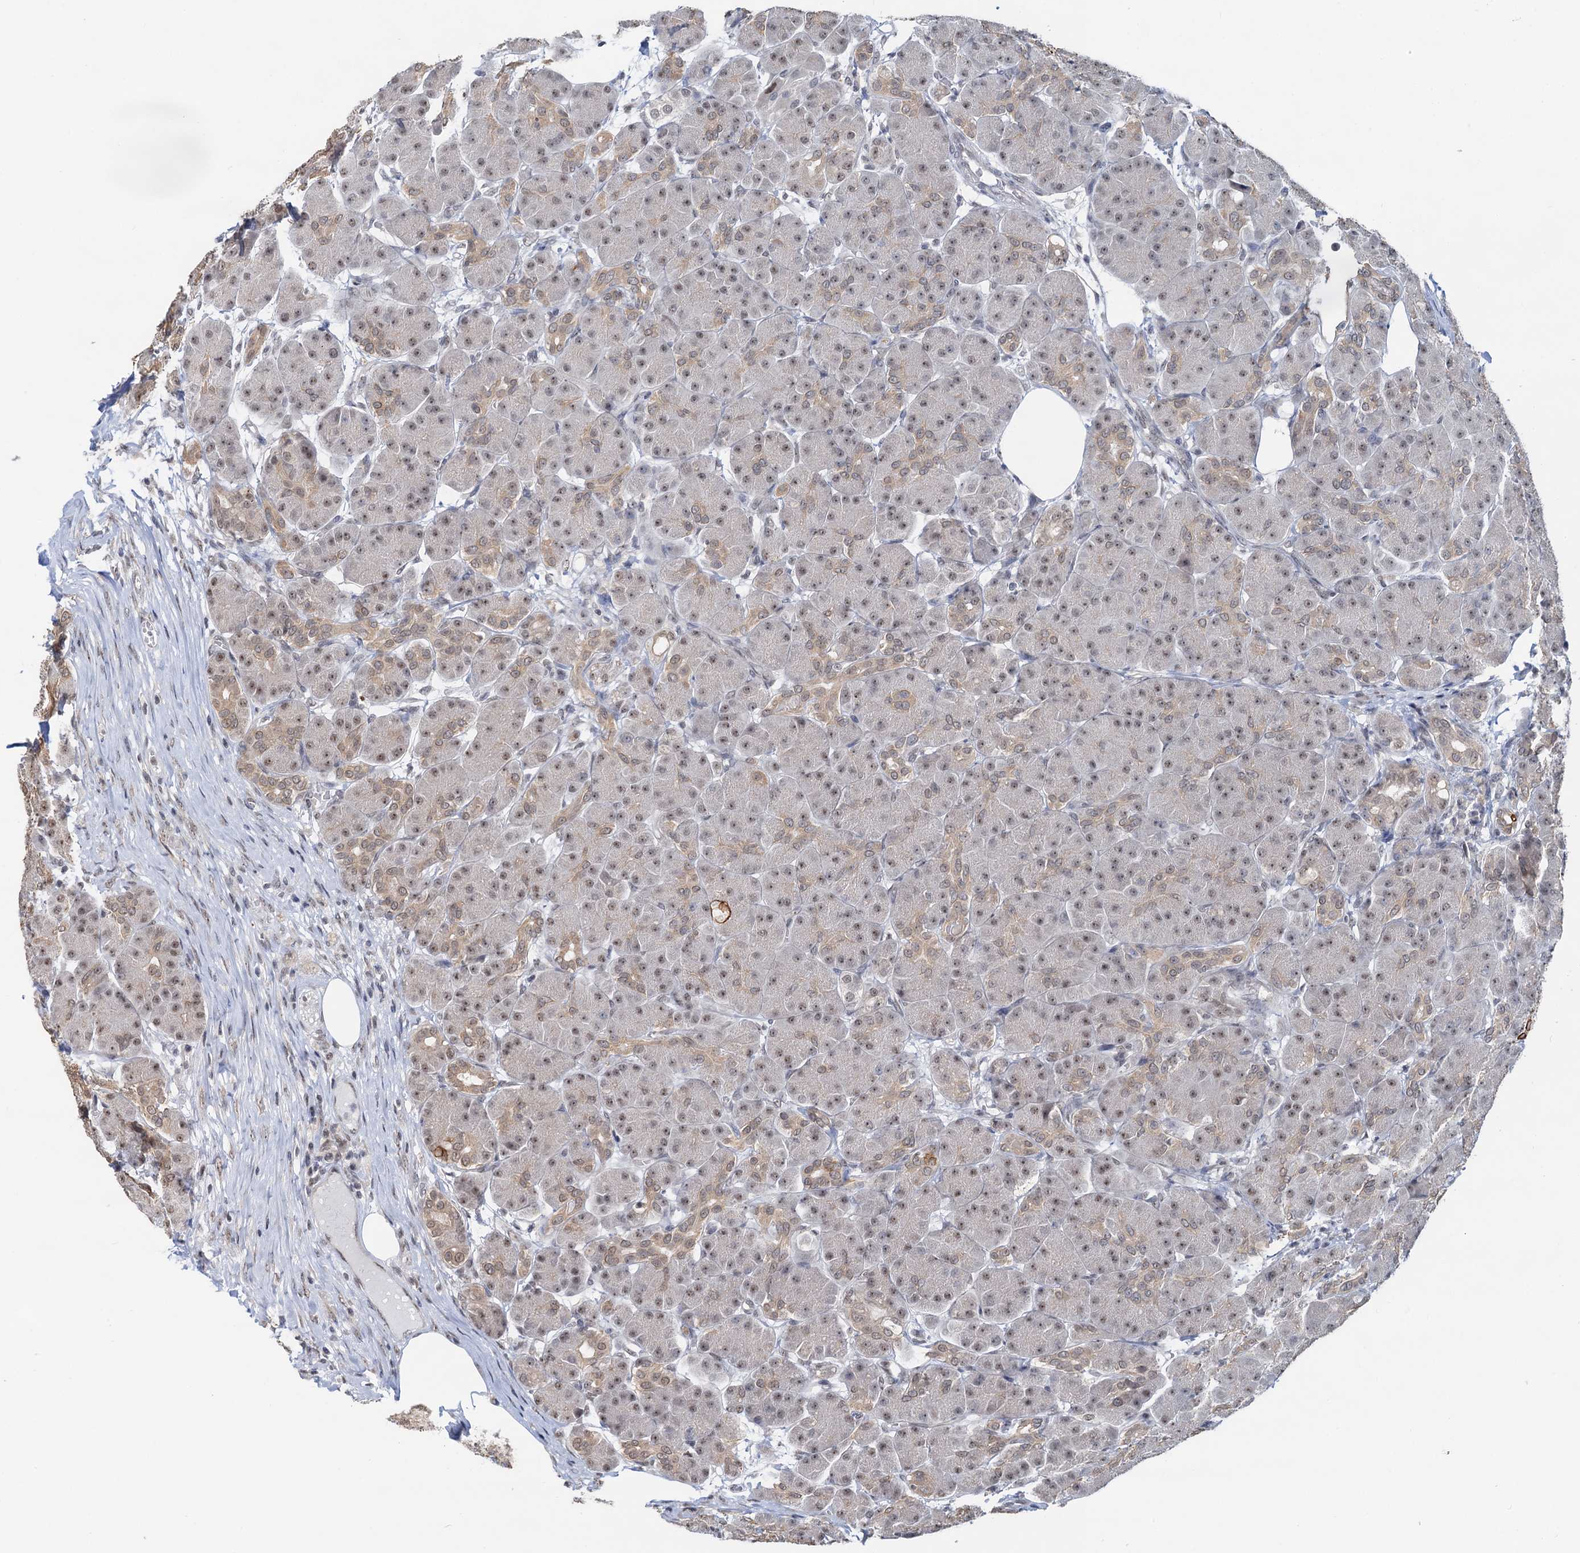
{"staining": {"intensity": "moderate", "quantity": "25%-75%", "location": "cytoplasmic/membranous,nuclear"}, "tissue": "pancreas", "cell_type": "Exocrine glandular cells", "image_type": "normal", "snomed": [{"axis": "morphology", "description": "Normal tissue, NOS"}, {"axis": "topography", "description": "Pancreas"}], "caption": "Normal pancreas demonstrates moderate cytoplasmic/membranous,nuclear positivity in approximately 25%-75% of exocrine glandular cells.", "gene": "NAT10", "patient": {"sex": "male", "age": 63}}